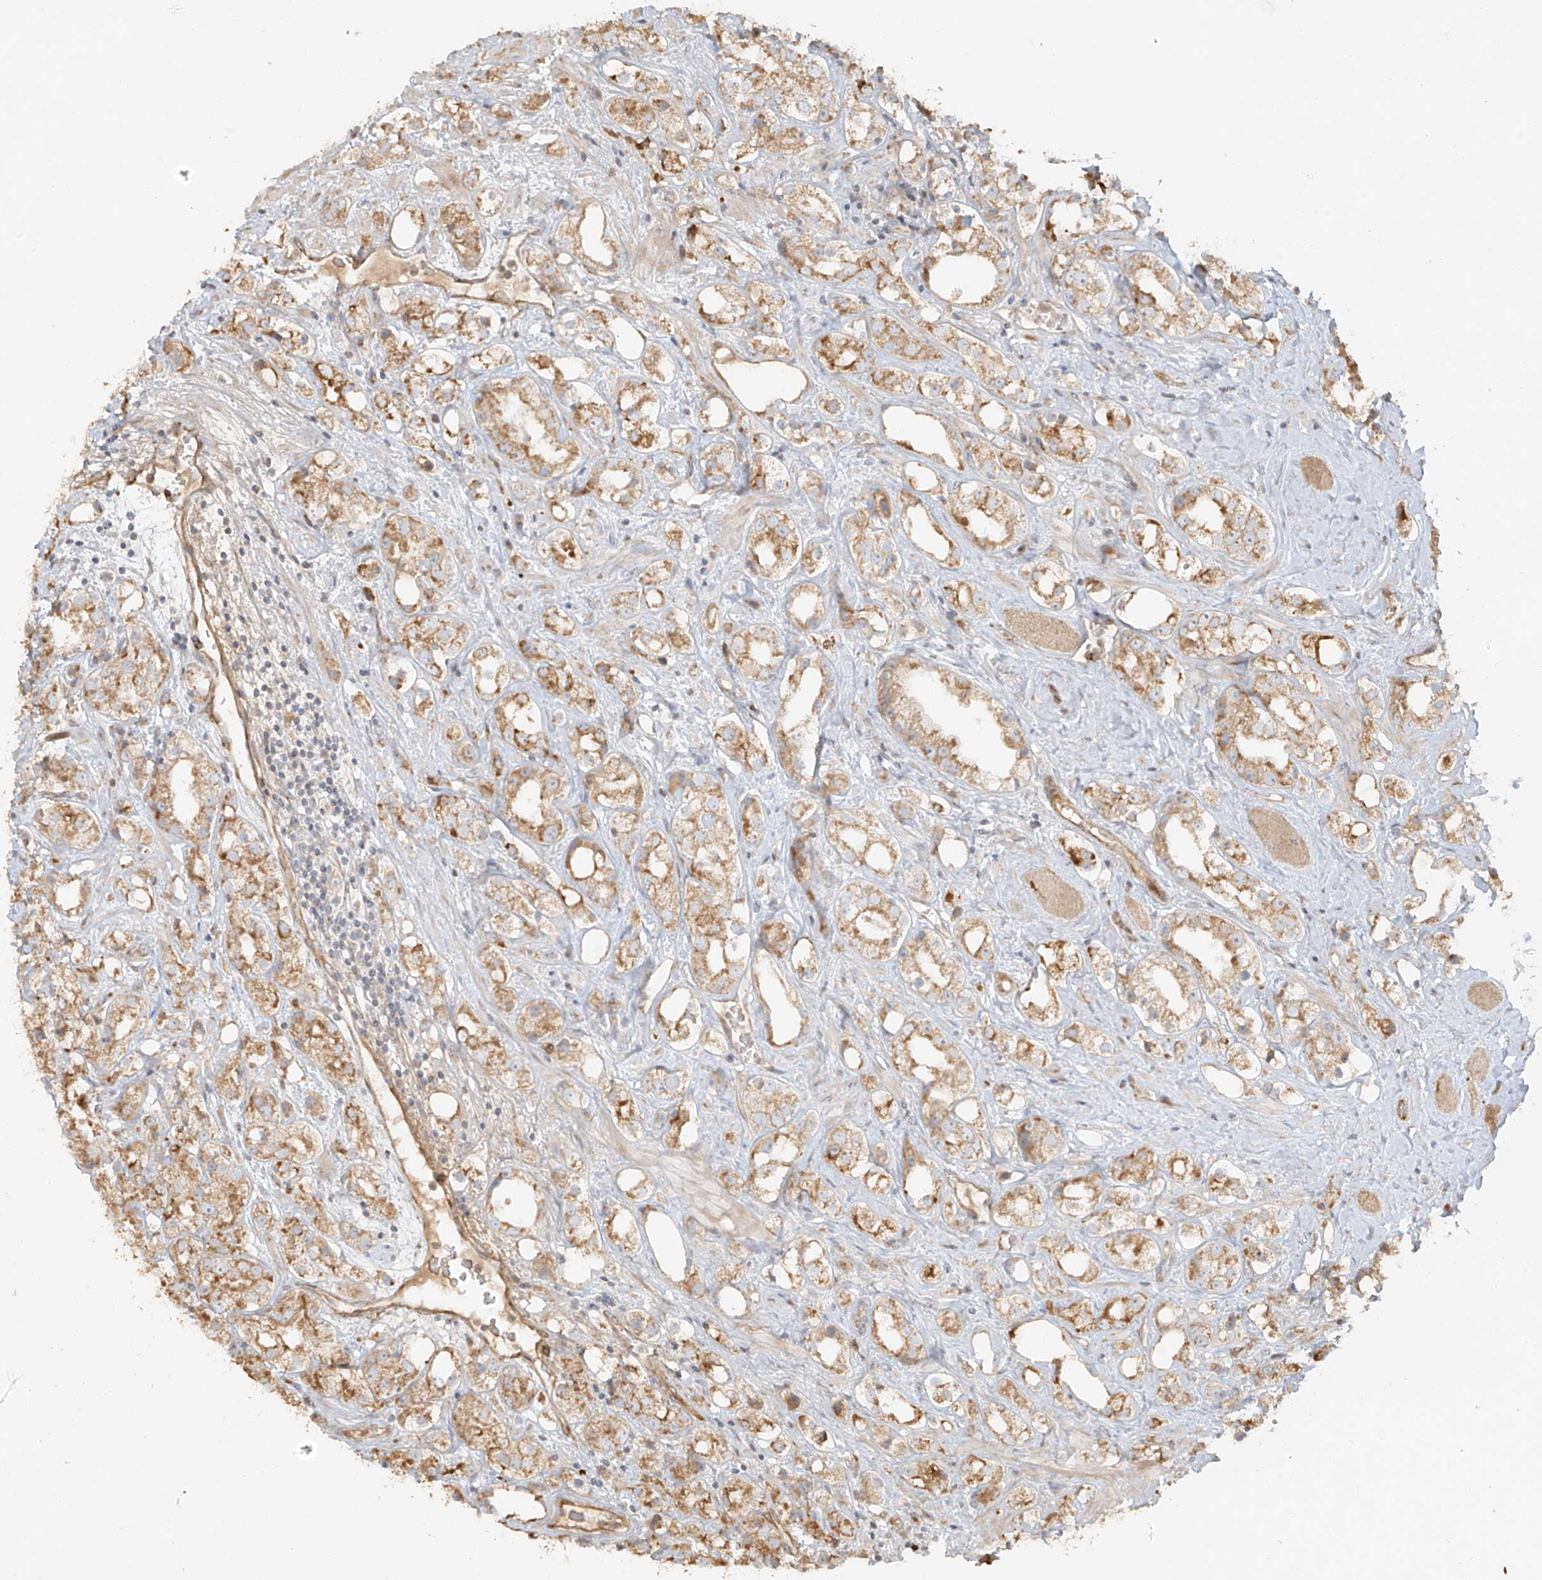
{"staining": {"intensity": "moderate", "quantity": ">75%", "location": "cytoplasmic/membranous"}, "tissue": "prostate cancer", "cell_type": "Tumor cells", "image_type": "cancer", "snomed": [{"axis": "morphology", "description": "Adenocarcinoma, NOS"}, {"axis": "topography", "description": "Prostate"}], "caption": "A brown stain labels moderate cytoplasmic/membranous expression of a protein in human adenocarcinoma (prostate) tumor cells.", "gene": "MIPEP", "patient": {"sex": "male", "age": 79}}